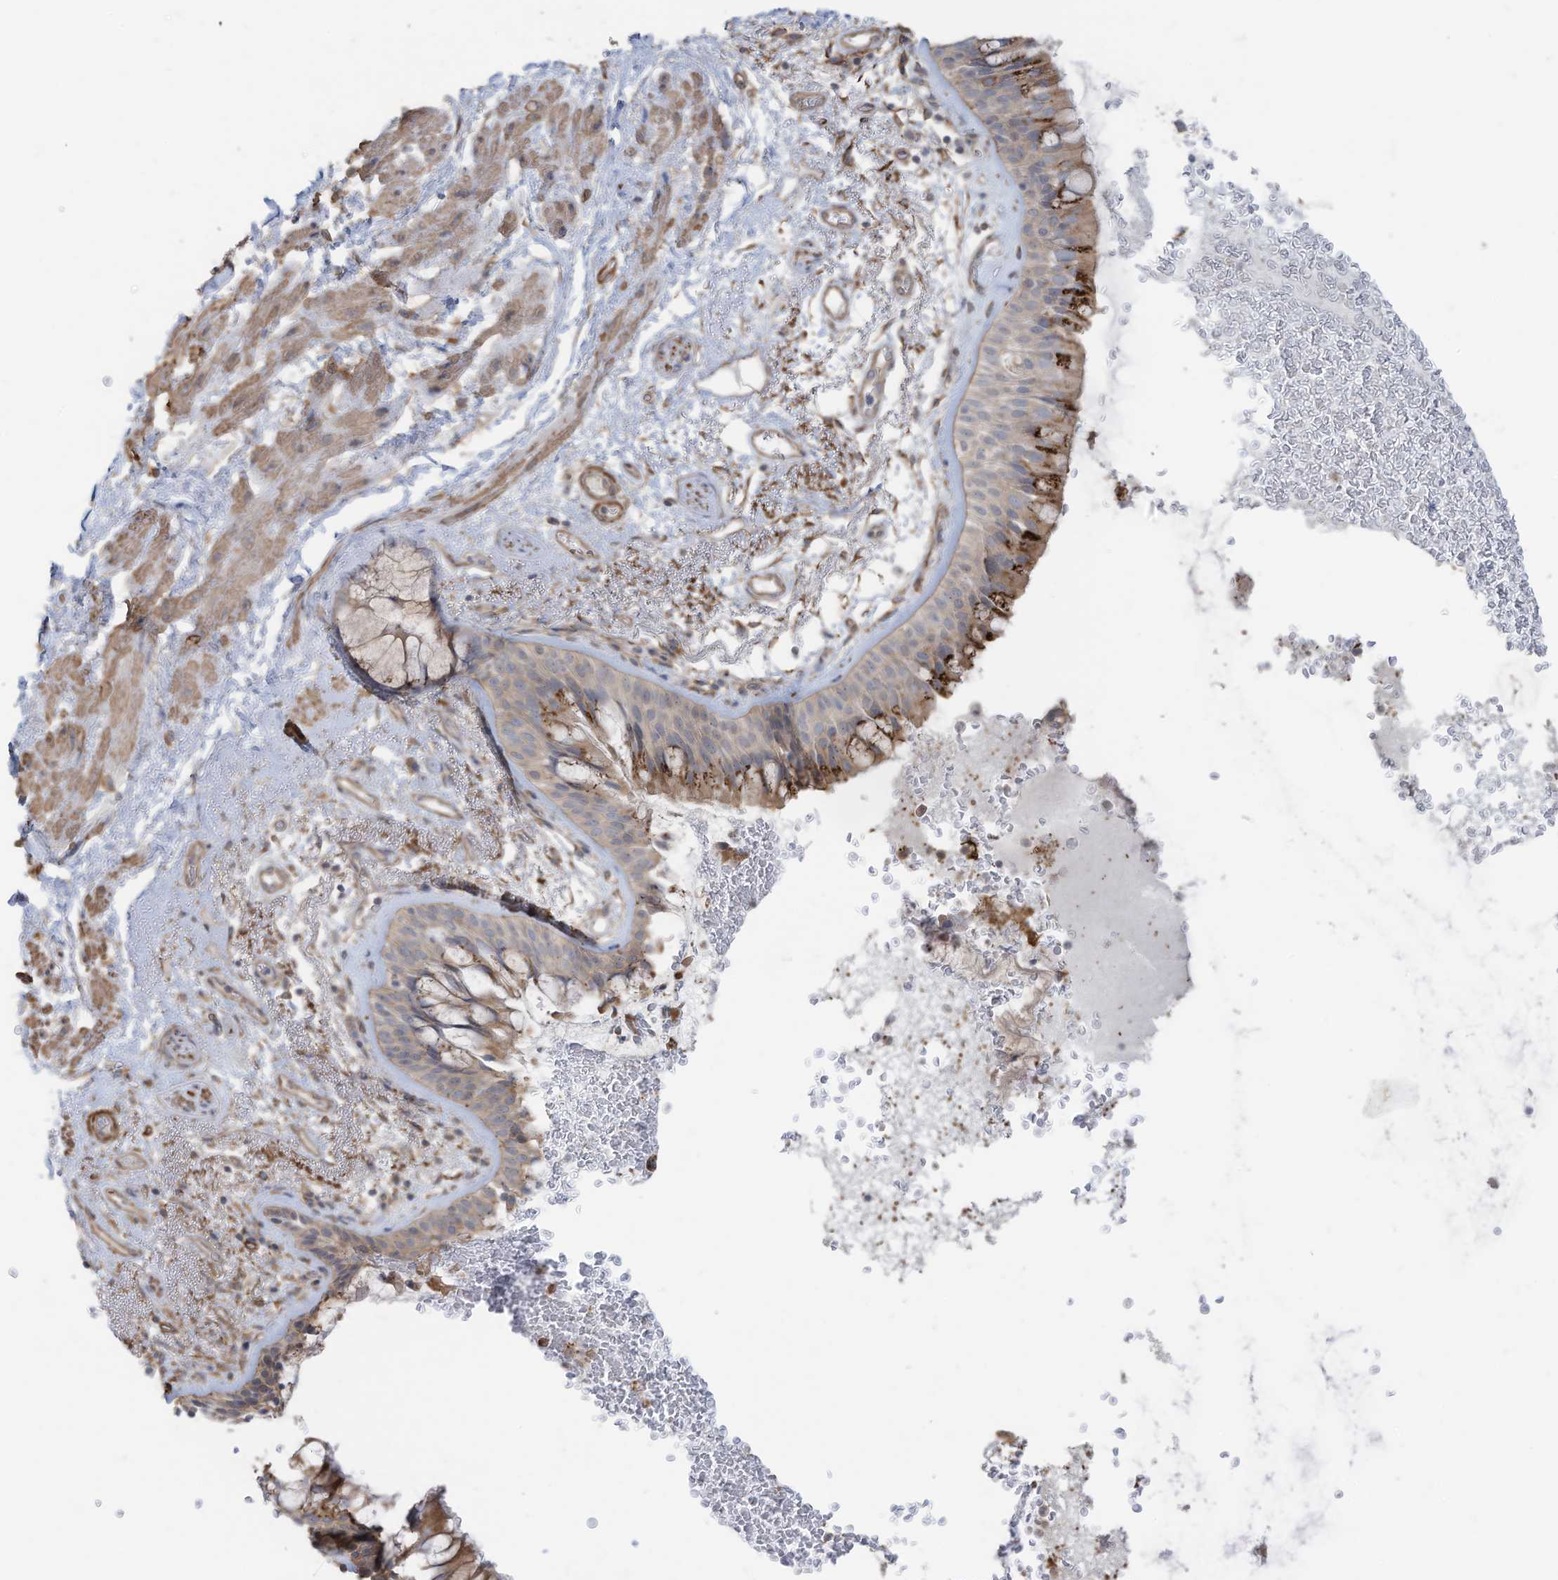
{"staining": {"intensity": "moderate", "quantity": "25%-75%", "location": "cytoplasmic/membranous"}, "tissue": "bronchus", "cell_type": "Respiratory epithelial cells", "image_type": "normal", "snomed": [{"axis": "morphology", "description": "Normal tissue, NOS"}, {"axis": "morphology", "description": "Squamous cell carcinoma, NOS"}, {"axis": "topography", "description": "Lymph node"}, {"axis": "topography", "description": "Bronchus"}, {"axis": "topography", "description": "Lung"}], "caption": "A photomicrograph showing moderate cytoplasmic/membranous staining in about 25%-75% of respiratory epithelial cells in normal bronchus, as visualized by brown immunohistochemical staining.", "gene": "SLC17A7", "patient": {"sex": "male", "age": 66}}